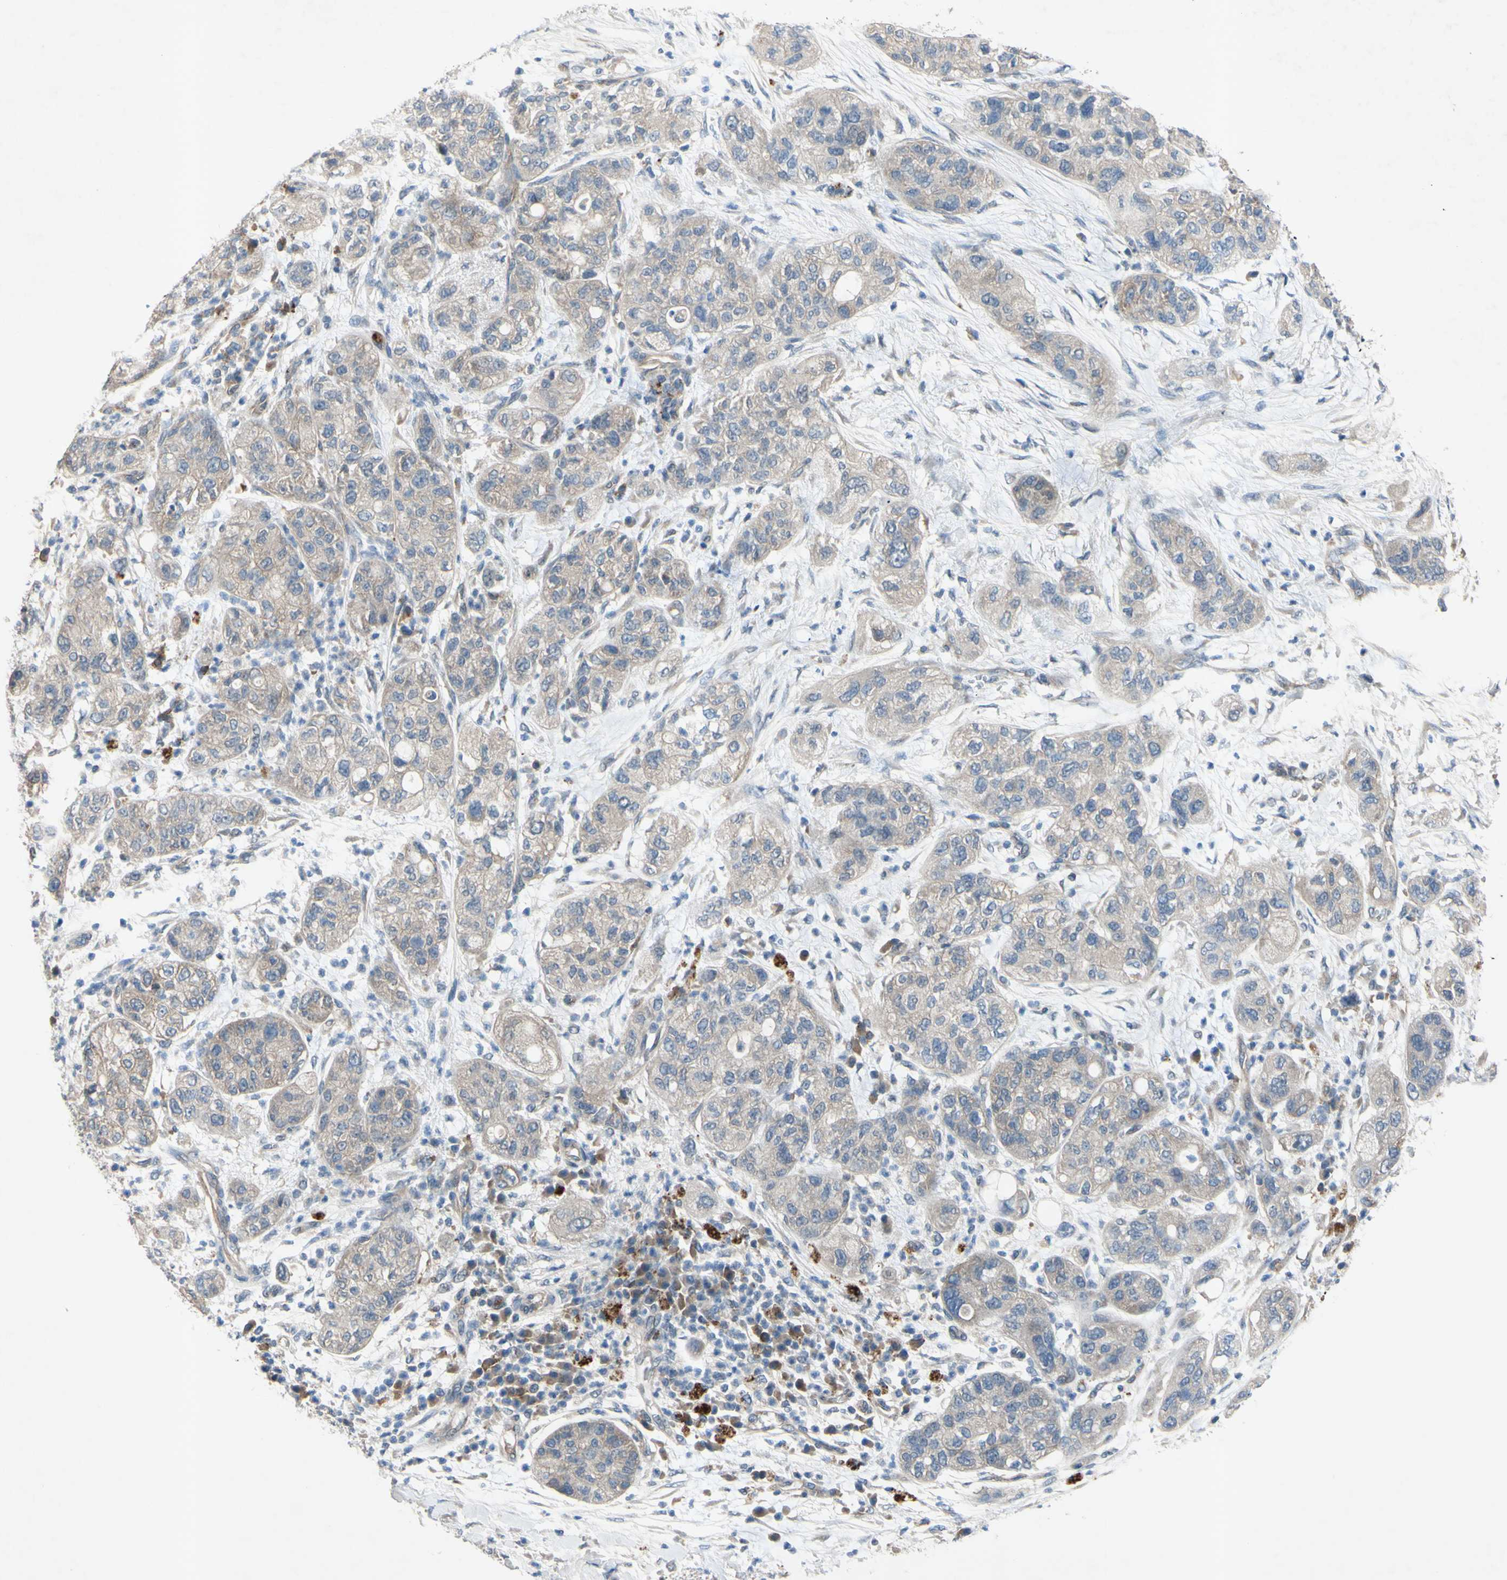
{"staining": {"intensity": "weak", "quantity": ">75%", "location": "cytoplasmic/membranous"}, "tissue": "pancreatic cancer", "cell_type": "Tumor cells", "image_type": "cancer", "snomed": [{"axis": "morphology", "description": "Adenocarcinoma, NOS"}, {"axis": "topography", "description": "Pancreas"}], "caption": "Weak cytoplasmic/membranous positivity is appreciated in about >75% of tumor cells in pancreatic cancer (adenocarcinoma). (DAB (3,3'-diaminobenzidine) IHC, brown staining for protein, blue staining for nuclei).", "gene": "HILPDA", "patient": {"sex": "female", "age": 78}}